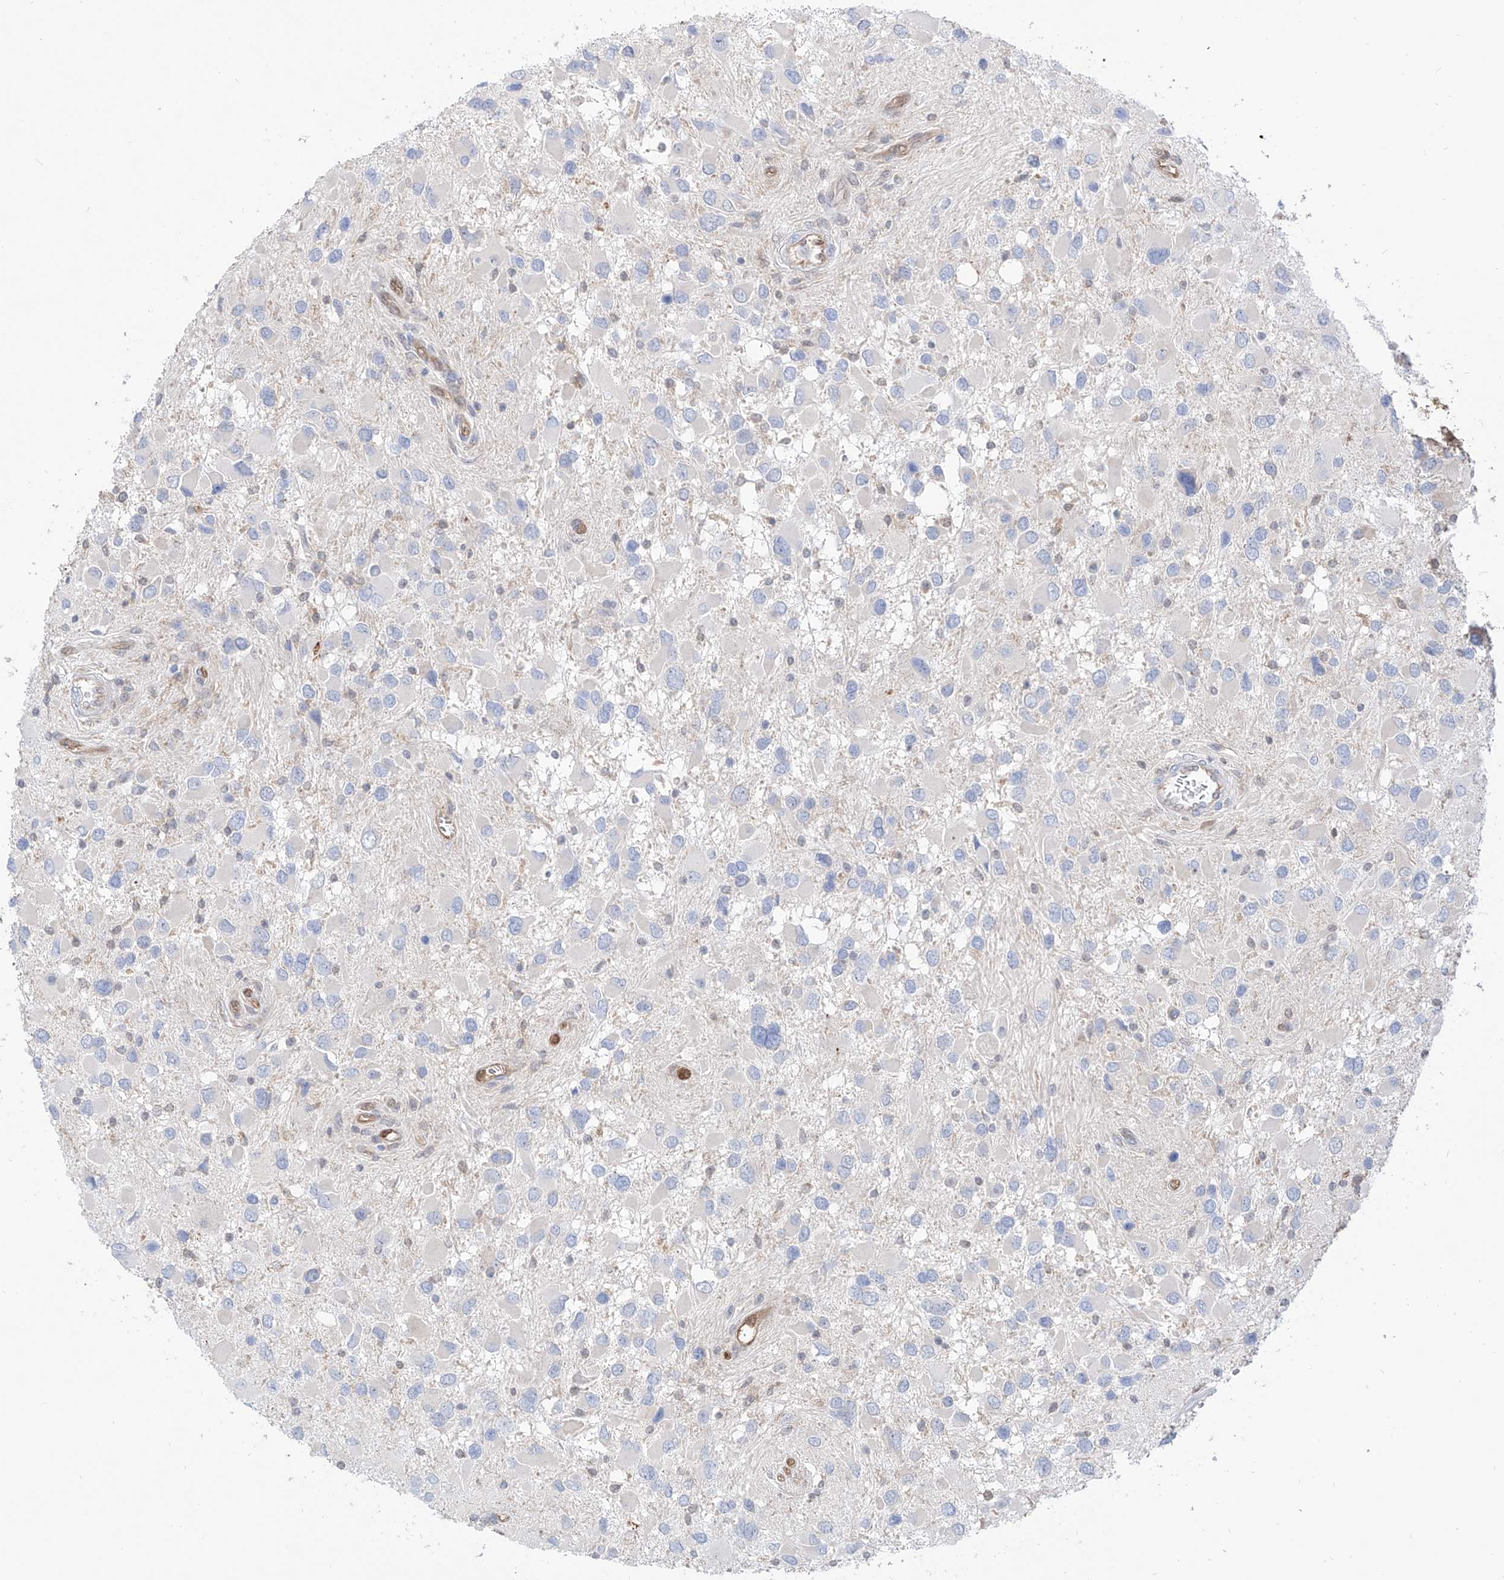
{"staining": {"intensity": "negative", "quantity": "none", "location": "none"}, "tissue": "glioma", "cell_type": "Tumor cells", "image_type": "cancer", "snomed": [{"axis": "morphology", "description": "Glioma, malignant, High grade"}, {"axis": "topography", "description": "Brain"}], "caption": "This is an IHC histopathology image of human glioma. There is no staining in tumor cells.", "gene": "PDXK", "patient": {"sex": "male", "age": 53}}